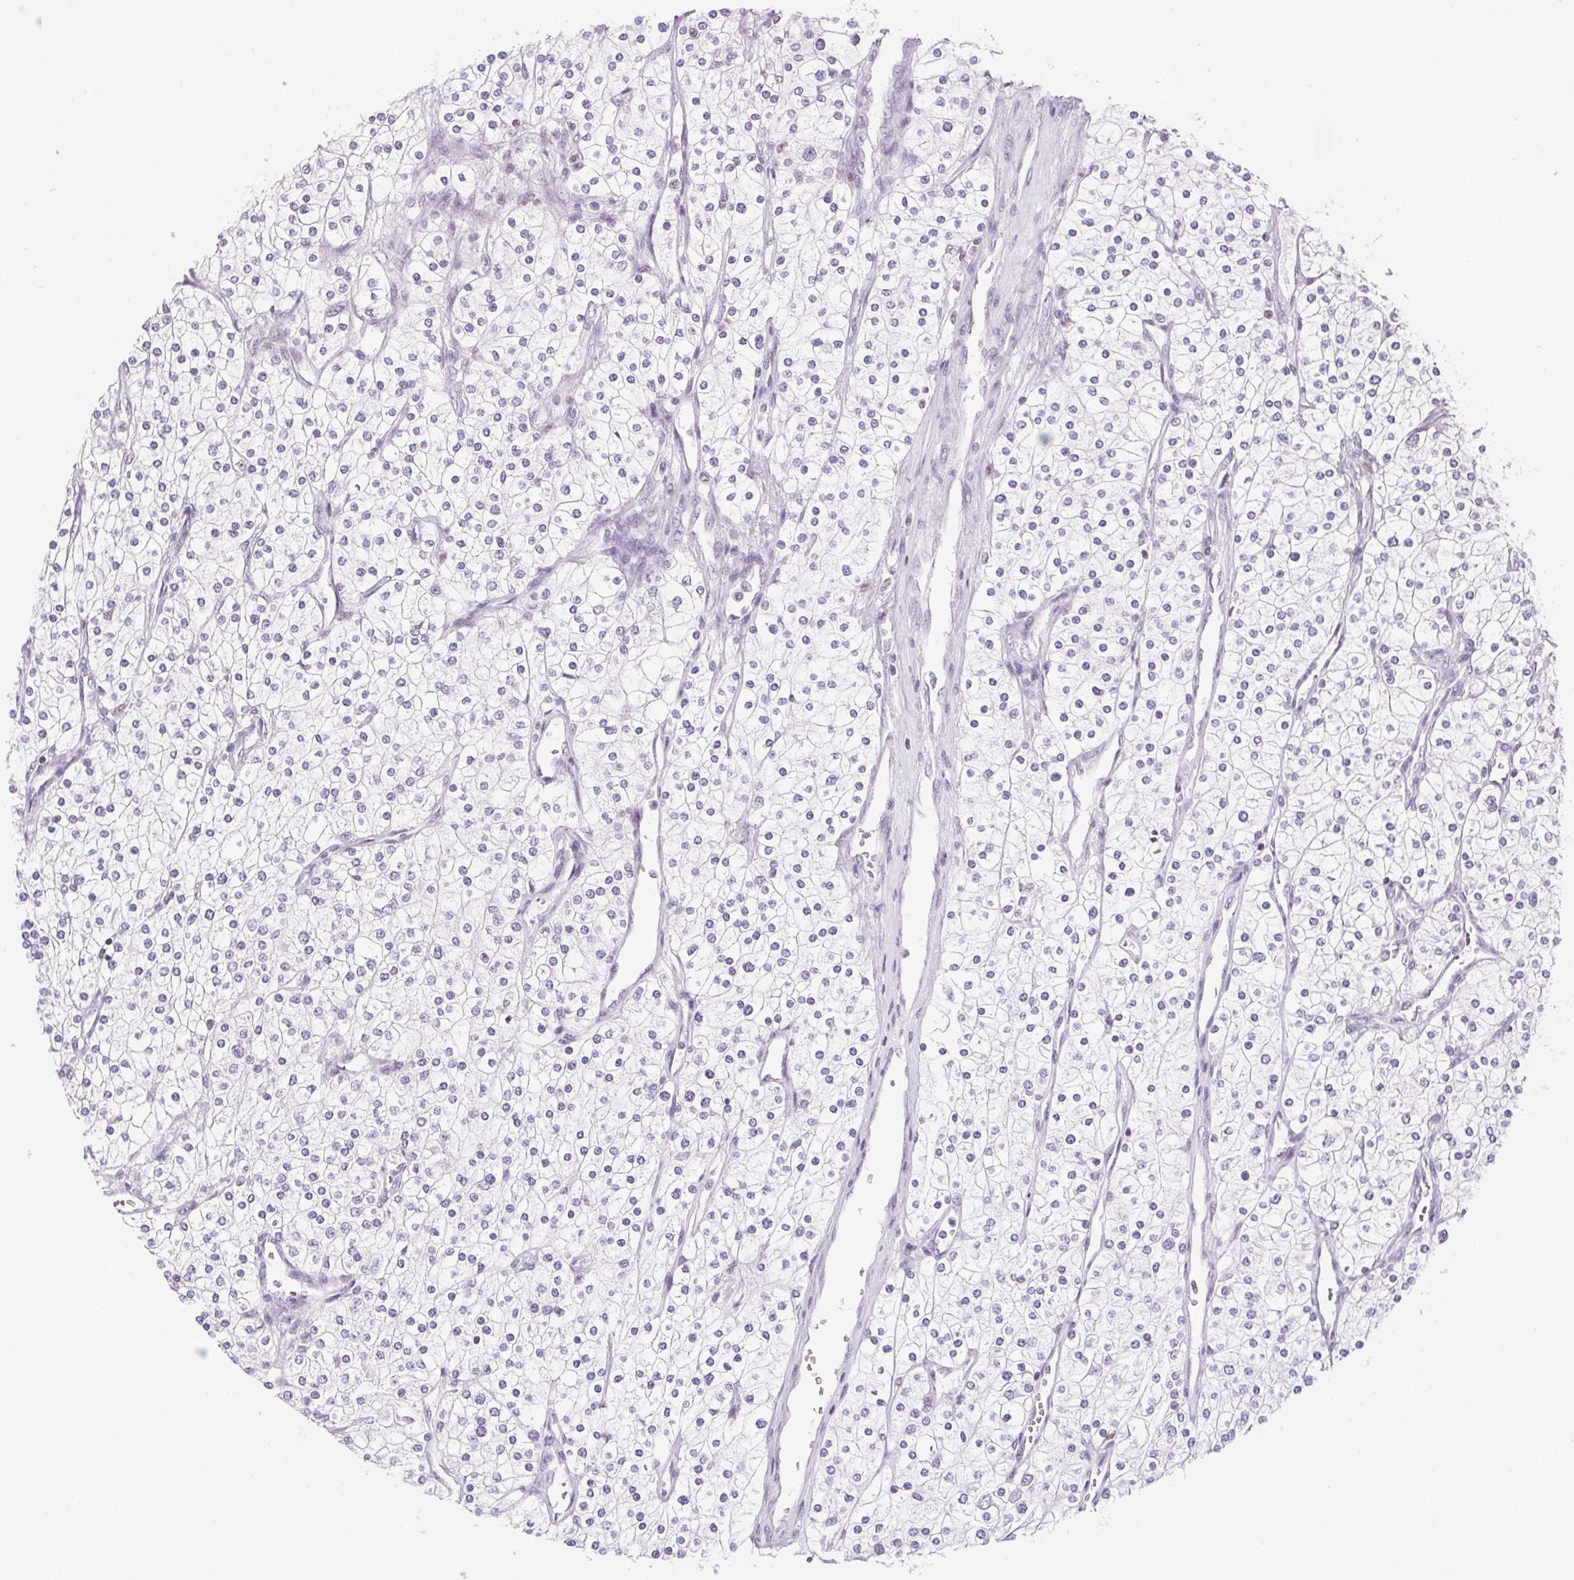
{"staining": {"intensity": "negative", "quantity": "none", "location": "none"}, "tissue": "renal cancer", "cell_type": "Tumor cells", "image_type": "cancer", "snomed": [{"axis": "morphology", "description": "Adenocarcinoma, NOS"}, {"axis": "topography", "description": "Kidney"}], "caption": "DAB immunohistochemical staining of renal cancer displays no significant expression in tumor cells.", "gene": "PRL", "patient": {"sex": "male", "age": 80}}